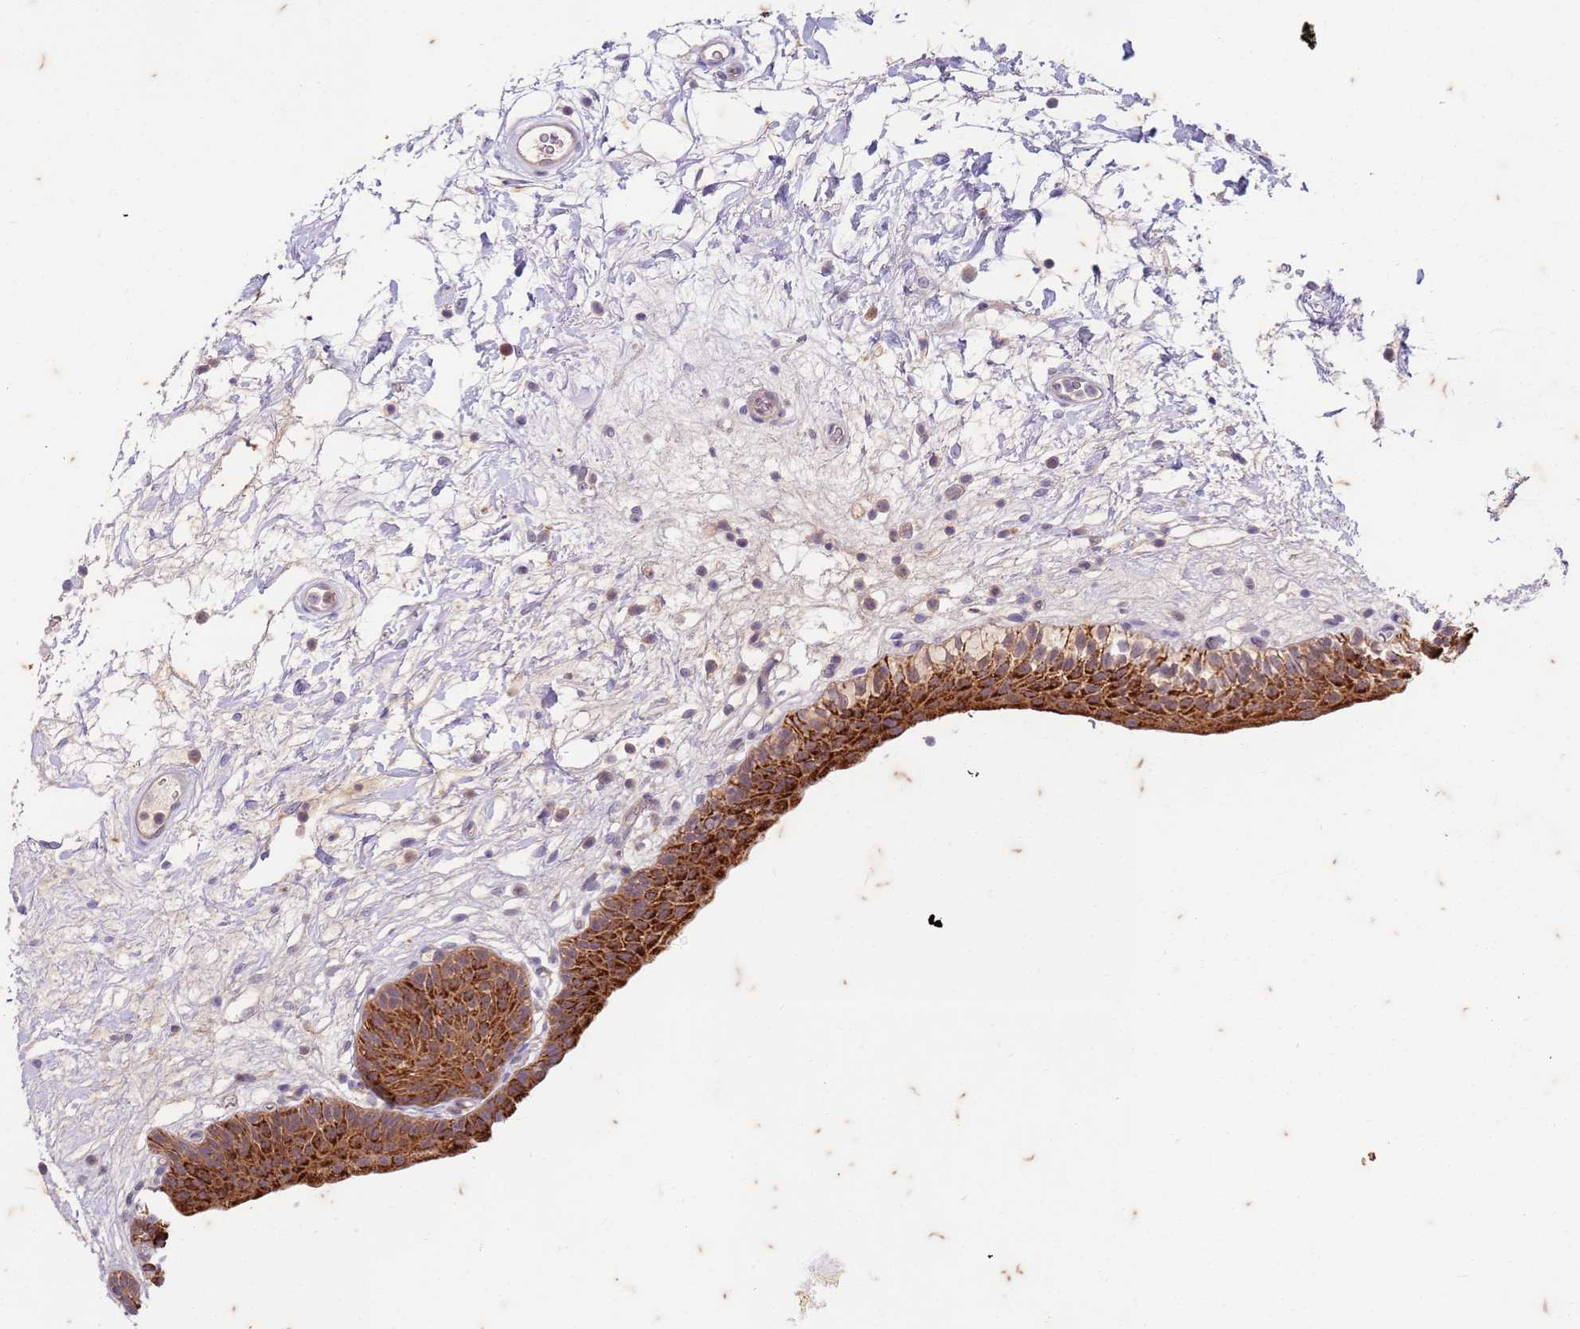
{"staining": {"intensity": "strong", "quantity": ">75%", "location": "cytoplasmic/membranous"}, "tissue": "urinary bladder", "cell_type": "Urothelial cells", "image_type": "normal", "snomed": [{"axis": "morphology", "description": "Normal tissue, NOS"}, {"axis": "topography", "description": "Urinary bladder"}], "caption": "Urinary bladder stained for a protein (brown) displays strong cytoplasmic/membranous positive staining in approximately >75% of urothelial cells.", "gene": "RAPGEF3", "patient": {"sex": "male", "age": 83}}